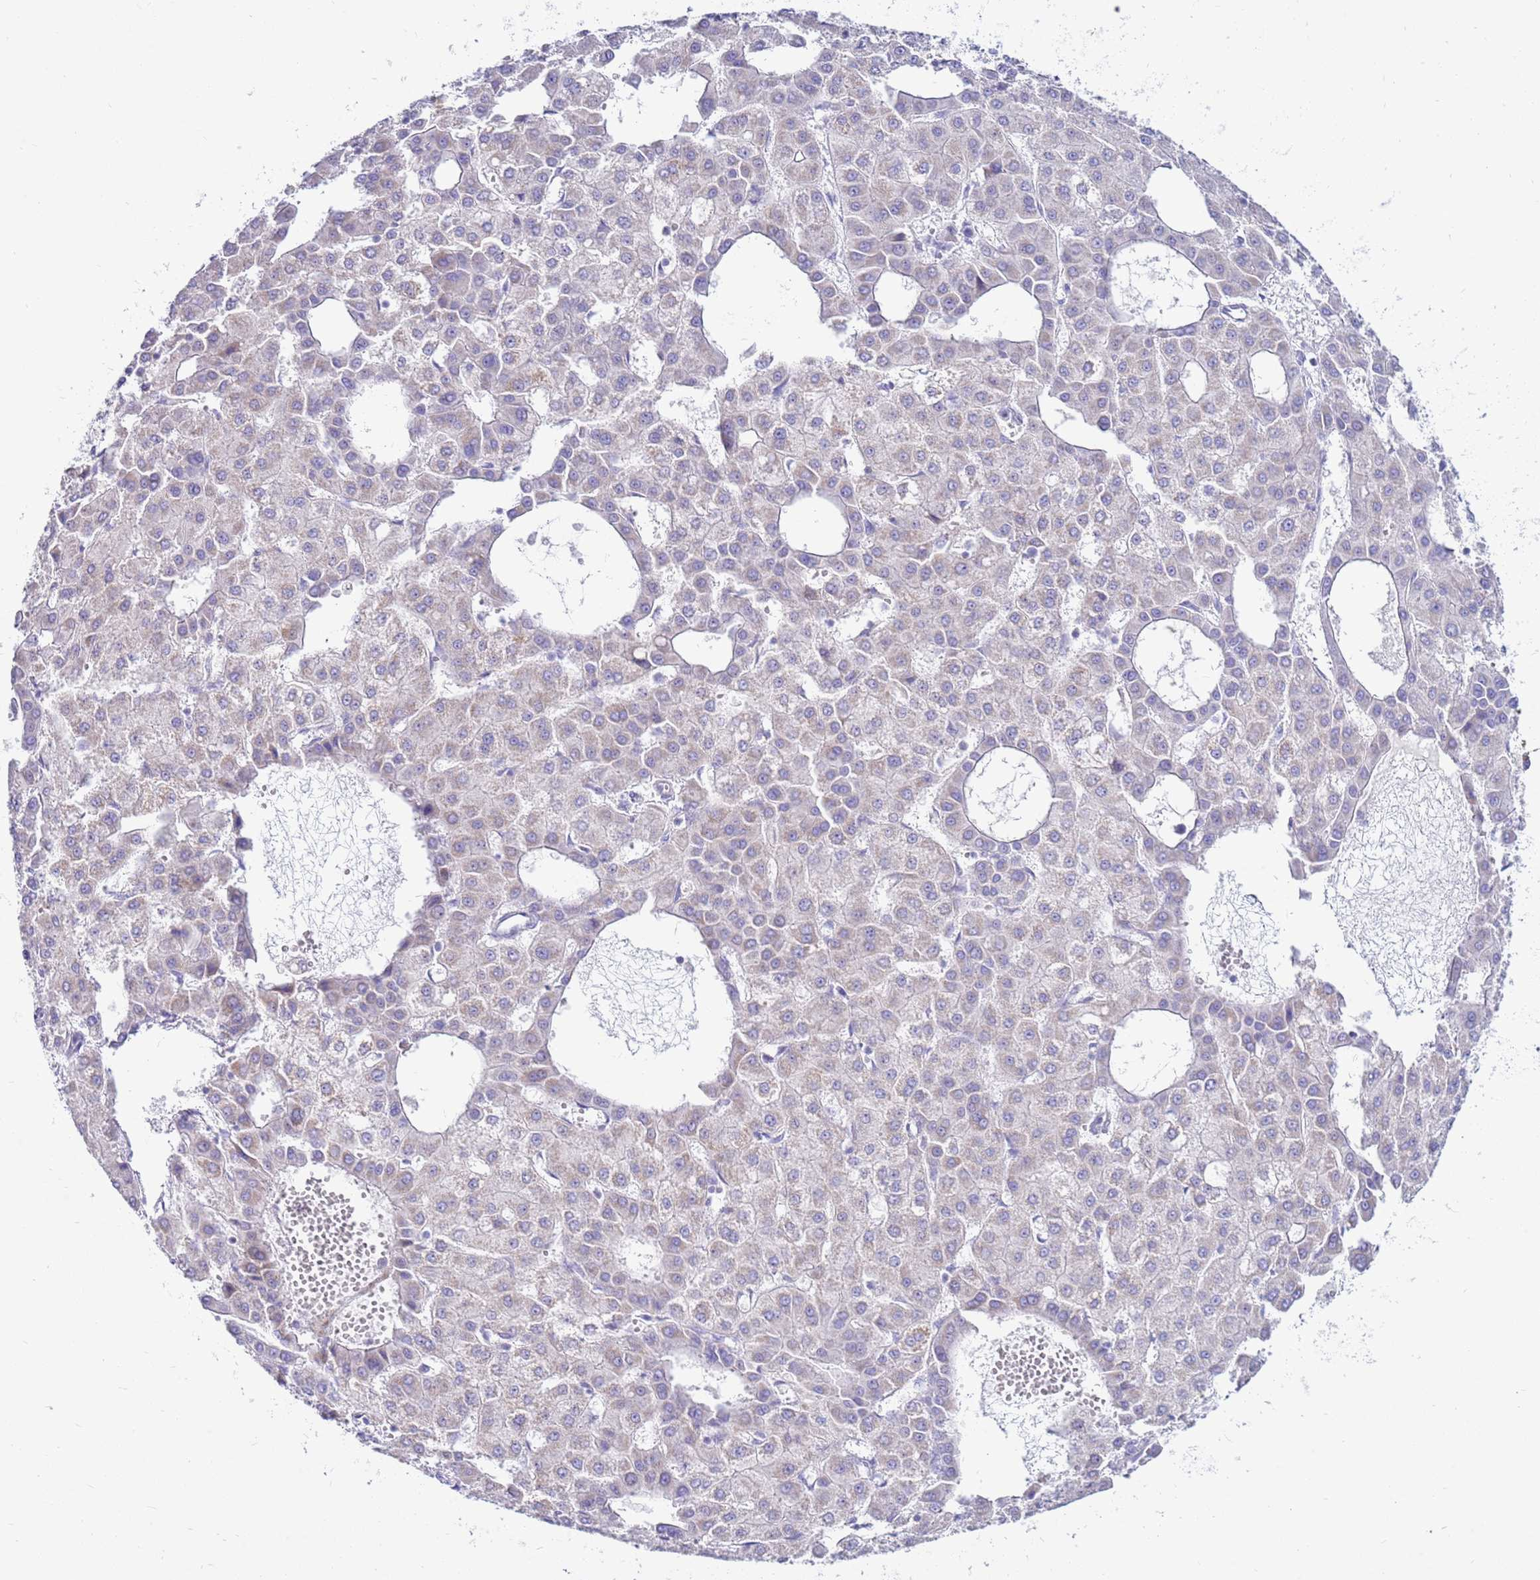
{"staining": {"intensity": "negative", "quantity": "none", "location": "none"}, "tissue": "liver cancer", "cell_type": "Tumor cells", "image_type": "cancer", "snomed": [{"axis": "morphology", "description": "Carcinoma, Hepatocellular, NOS"}, {"axis": "topography", "description": "Liver"}], "caption": "Tumor cells are negative for brown protein staining in hepatocellular carcinoma (liver). (Brightfield microscopy of DAB immunohistochemistry (IHC) at high magnification).", "gene": "IGF1R", "patient": {"sex": "male", "age": 47}}